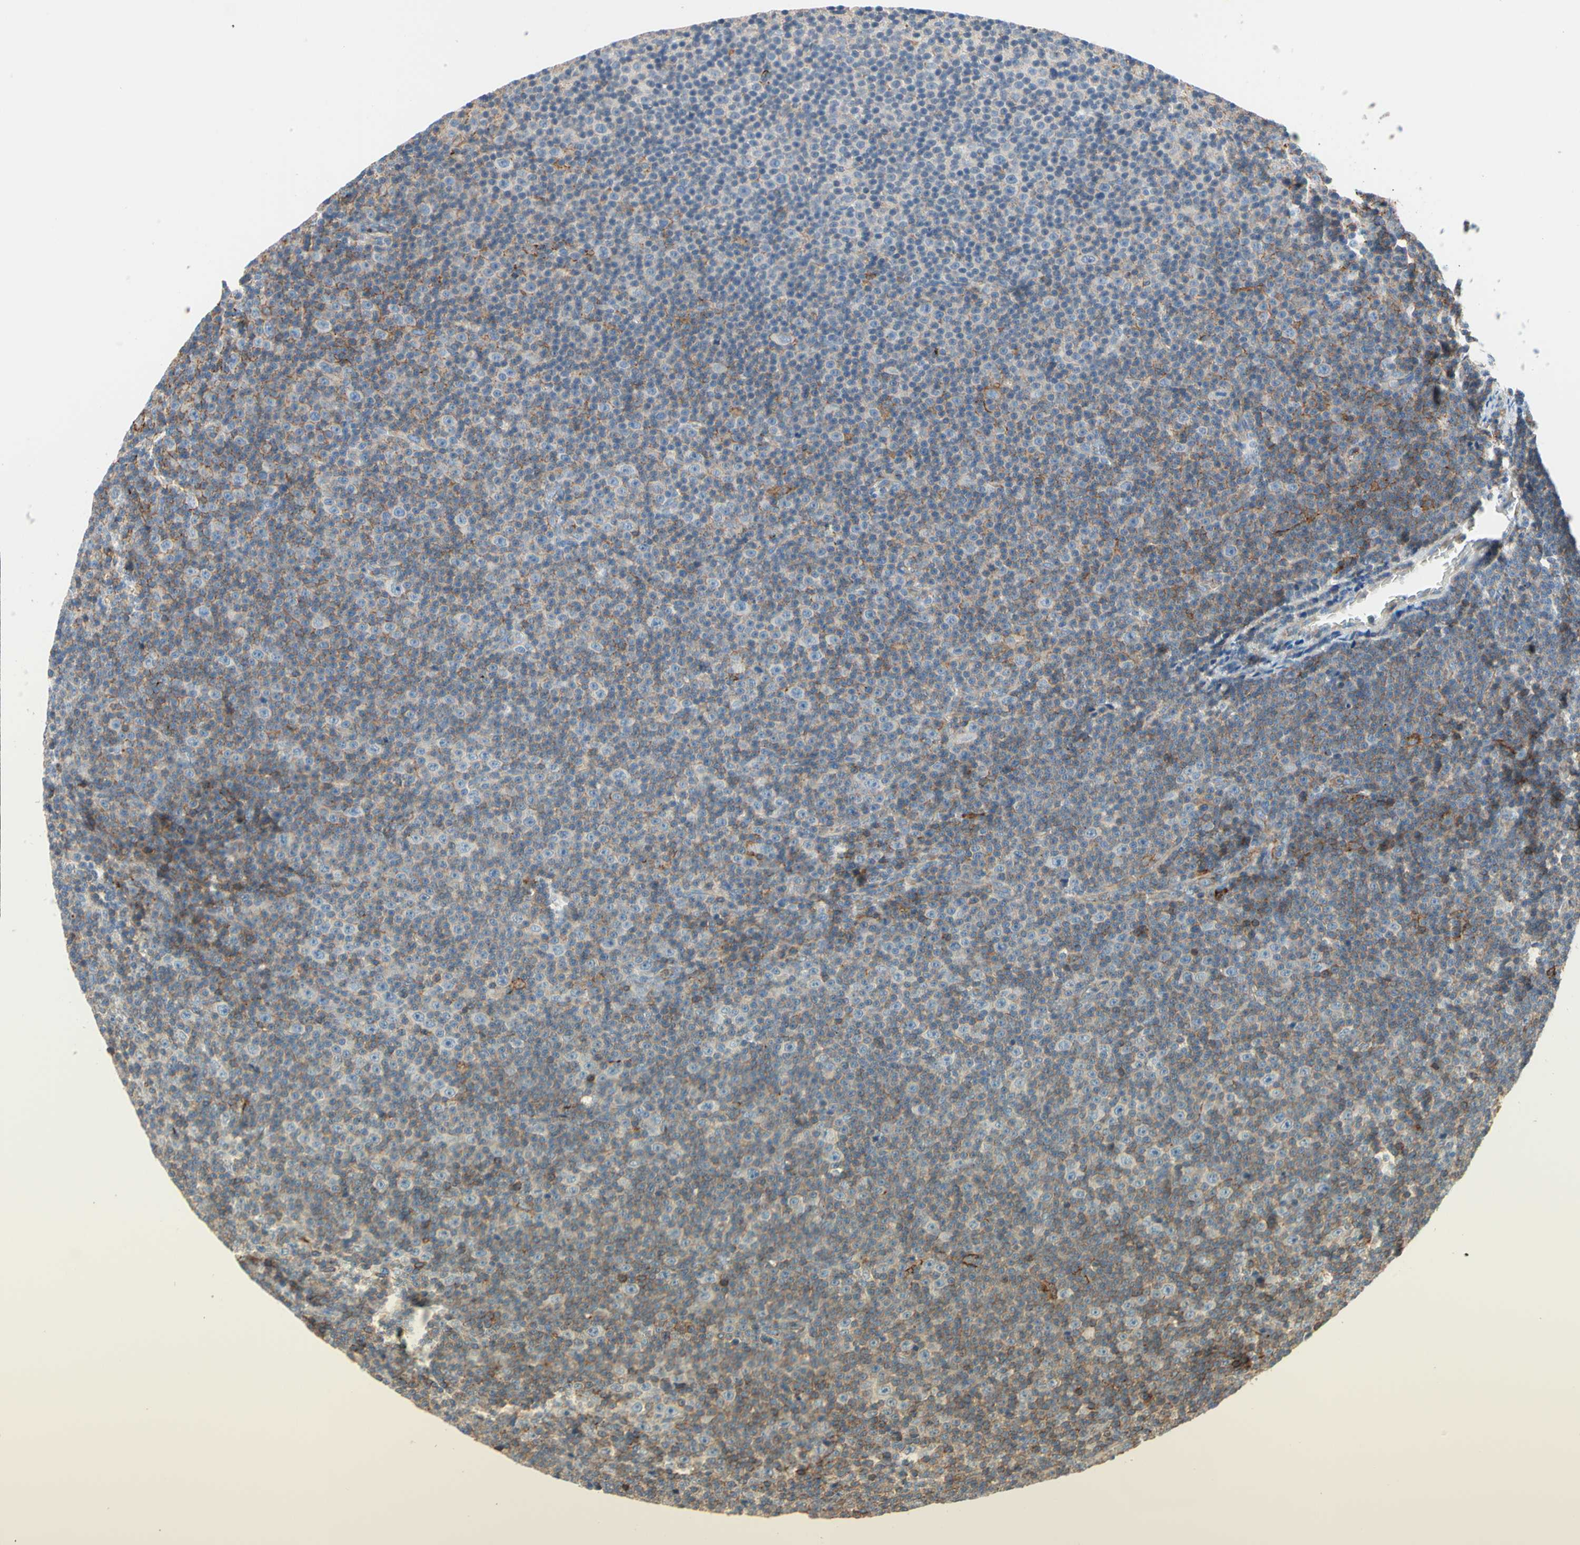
{"staining": {"intensity": "negative", "quantity": "none", "location": "none"}, "tissue": "lymphoma", "cell_type": "Tumor cells", "image_type": "cancer", "snomed": [{"axis": "morphology", "description": "Malignant lymphoma, non-Hodgkin's type, Low grade"}, {"axis": "topography", "description": "Lymph node"}], "caption": "Immunohistochemistry (IHC) of human lymphoma demonstrates no positivity in tumor cells. (Brightfield microscopy of DAB immunohistochemistry (IHC) at high magnification).", "gene": "SEMA4C", "patient": {"sex": "female", "age": 67}}